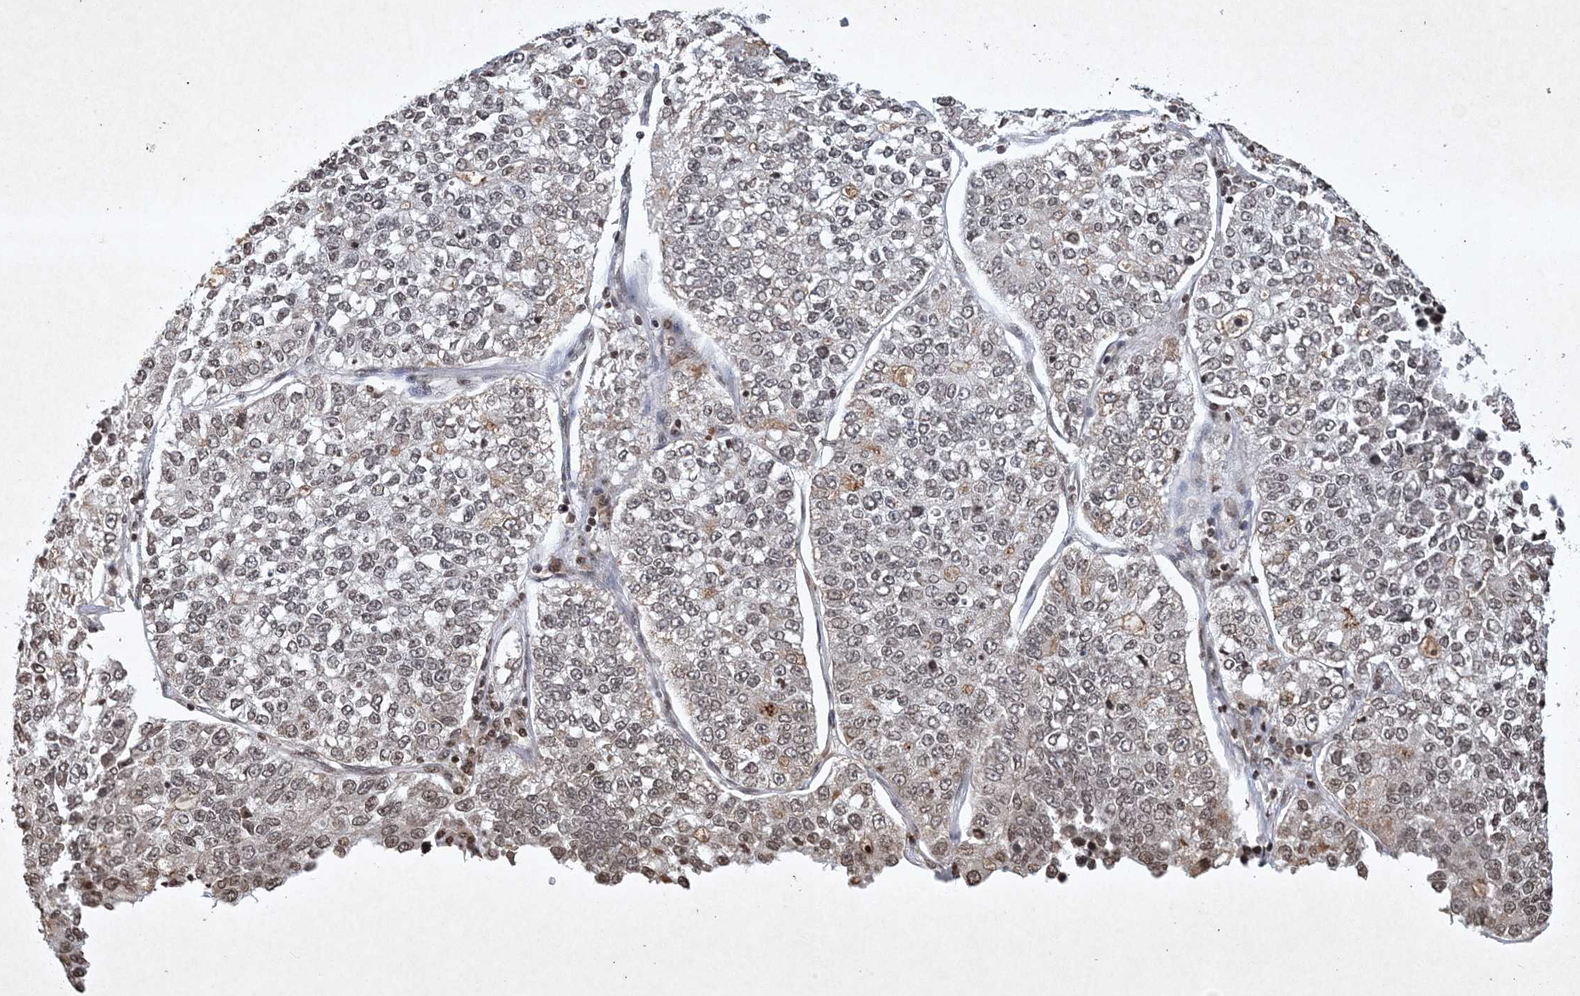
{"staining": {"intensity": "weak", "quantity": "<25%", "location": "nuclear"}, "tissue": "lung cancer", "cell_type": "Tumor cells", "image_type": "cancer", "snomed": [{"axis": "morphology", "description": "Adenocarcinoma, NOS"}, {"axis": "topography", "description": "Lung"}], "caption": "This is an immunohistochemistry (IHC) image of lung cancer. There is no staining in tumor cells.", "gene": "NEDD9", "patient": {"sex": "male", "age": 49}}